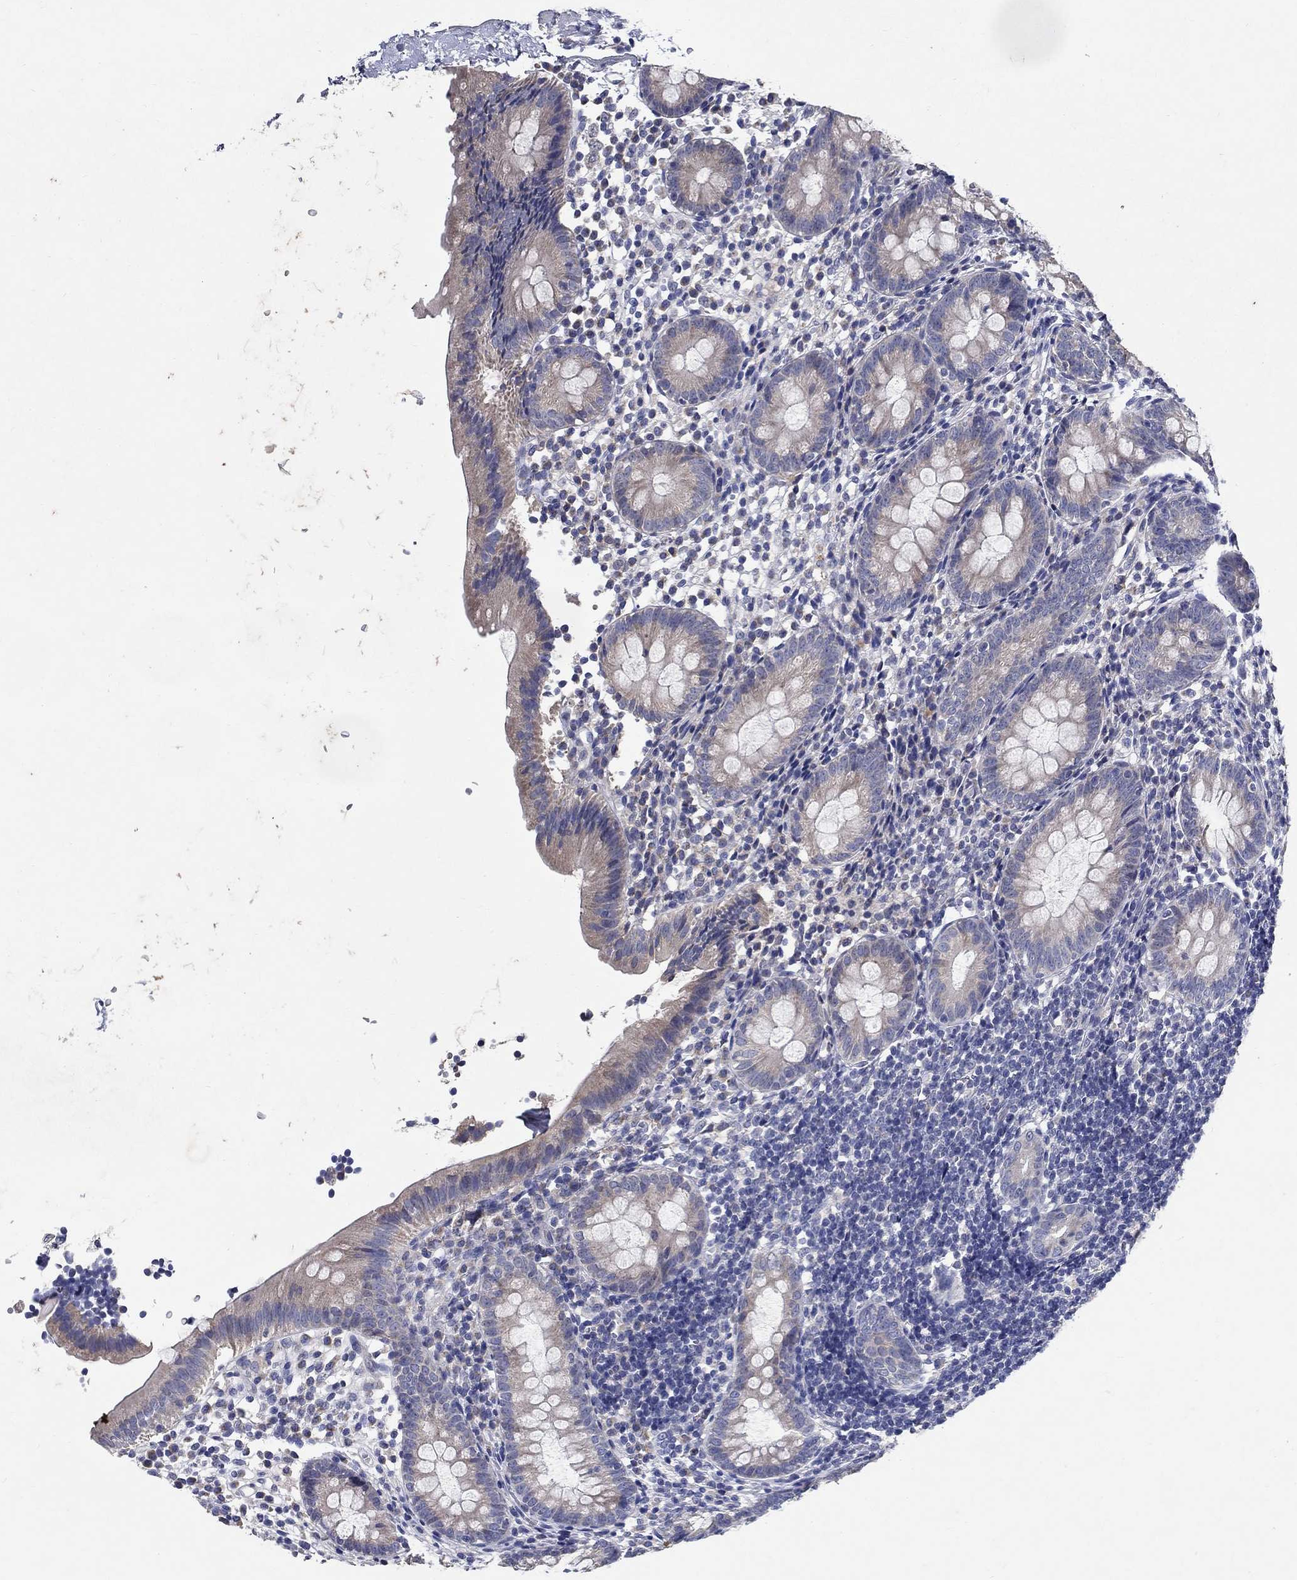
{"staining": {"intensity": "weak", "quantity": "<25%", "location": "cytoplasmic/membranous"}, "tissue": "appendix", "cell_type": "Glandular cells", "image_type": "normal", "snomed": [{"axis": "morphology", "description": "Normal tissue, NOS"}, {"axis": "topography", "description": "Appendix"}], "caption": "High magnification brightfield microscopy of normal appendix stained with DAB (brown) and counterstained with hematoxylin (blue): glandular cells show no significant positivity.", "gene": "PROZ", "patient": {"sex": "female", "age": 40}}